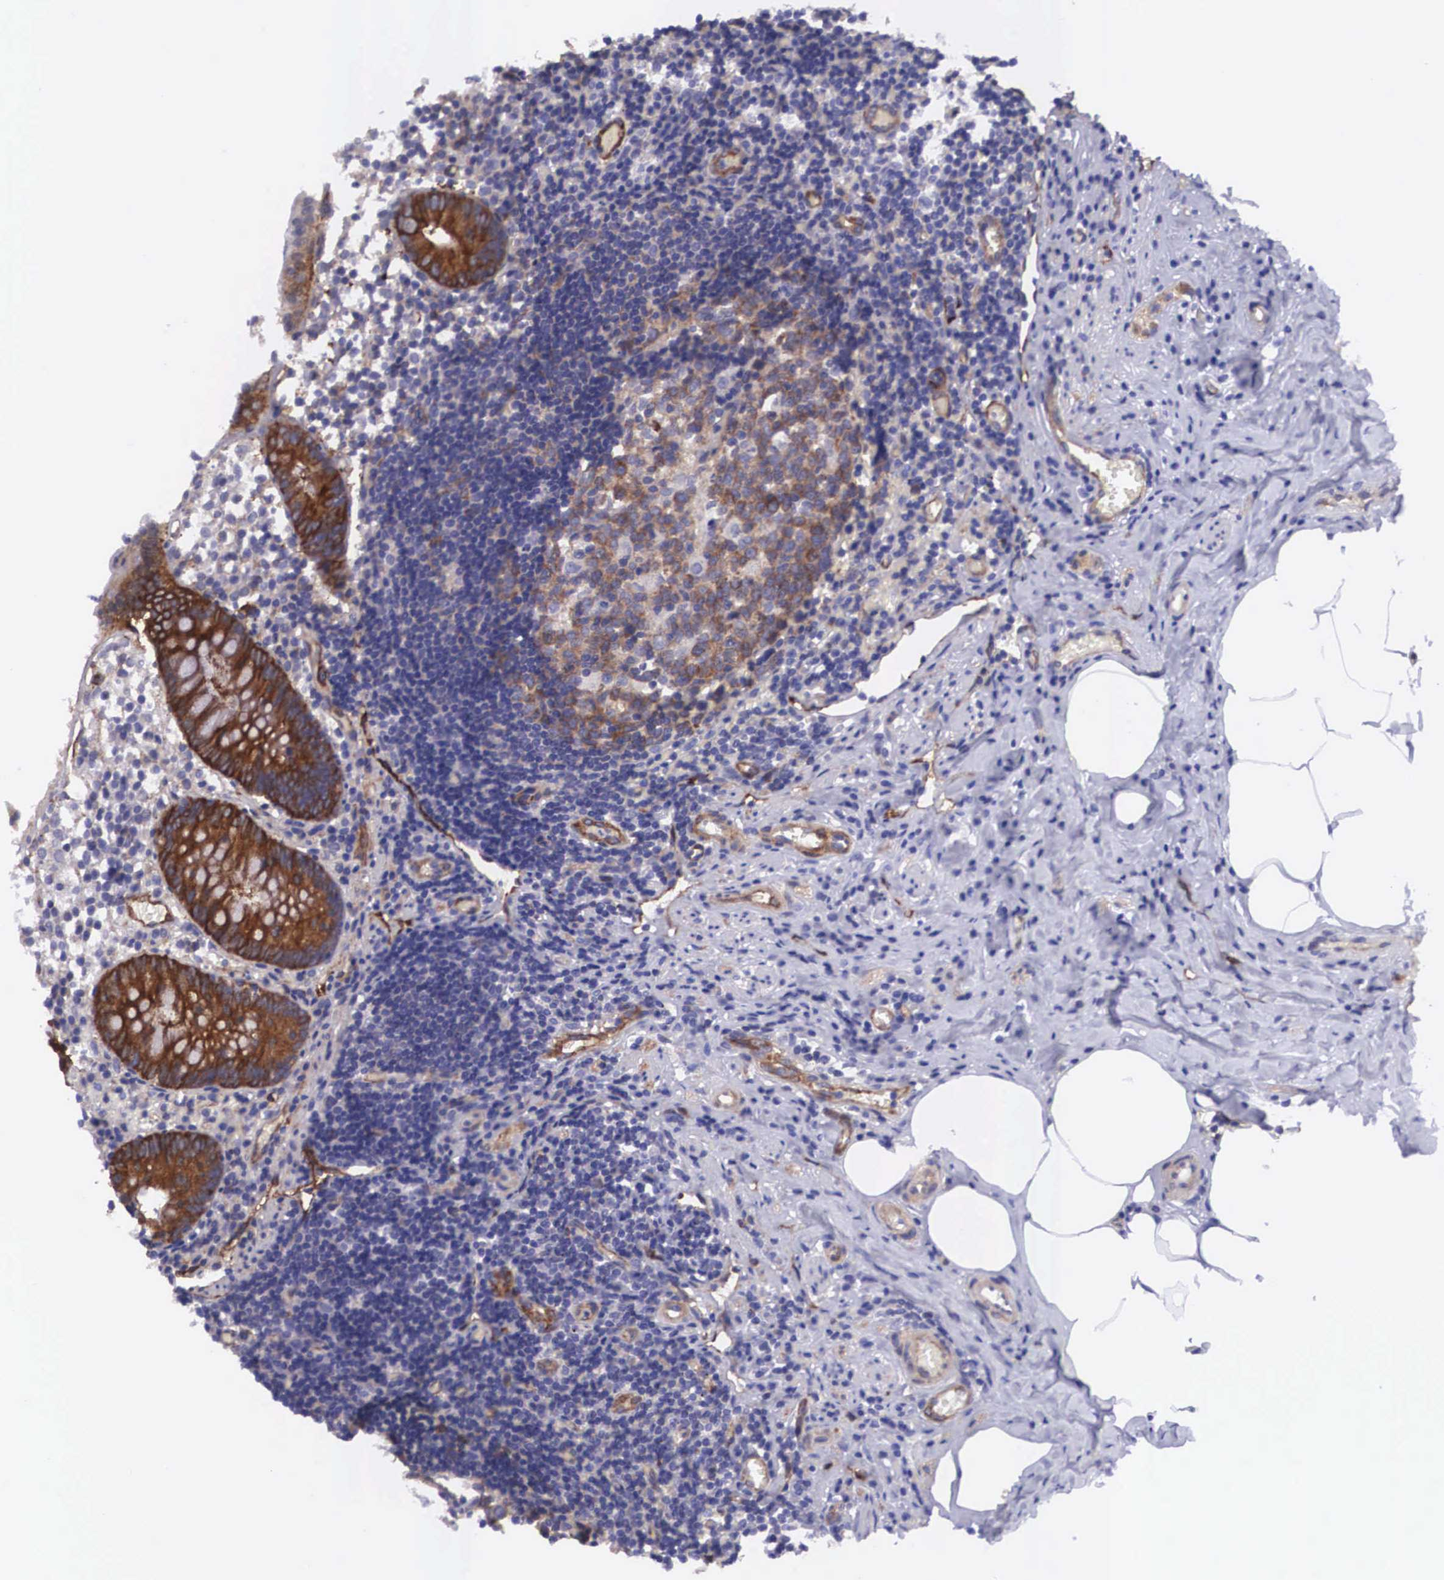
{"staining": {"intensity": "strong", "quantity": ">75%", "location": "cytoplasmic/membranous"}, "tissue": "appendix", "cell_type": "Glandular cells", "image_type": "normal", "snomed": [{"axis": "morphology", "description": "Normal tissue, NOS"}, {"axis": "topography", "description": "Appendix"}], "caption": "Benign appendix demonstrates strong cytoplasmic/membranous expression in about >75% of glandular cells, visualized by immunohistochemistry.", "gene": "BCAR1", "patient": {"sex": "male", "age": 25}}